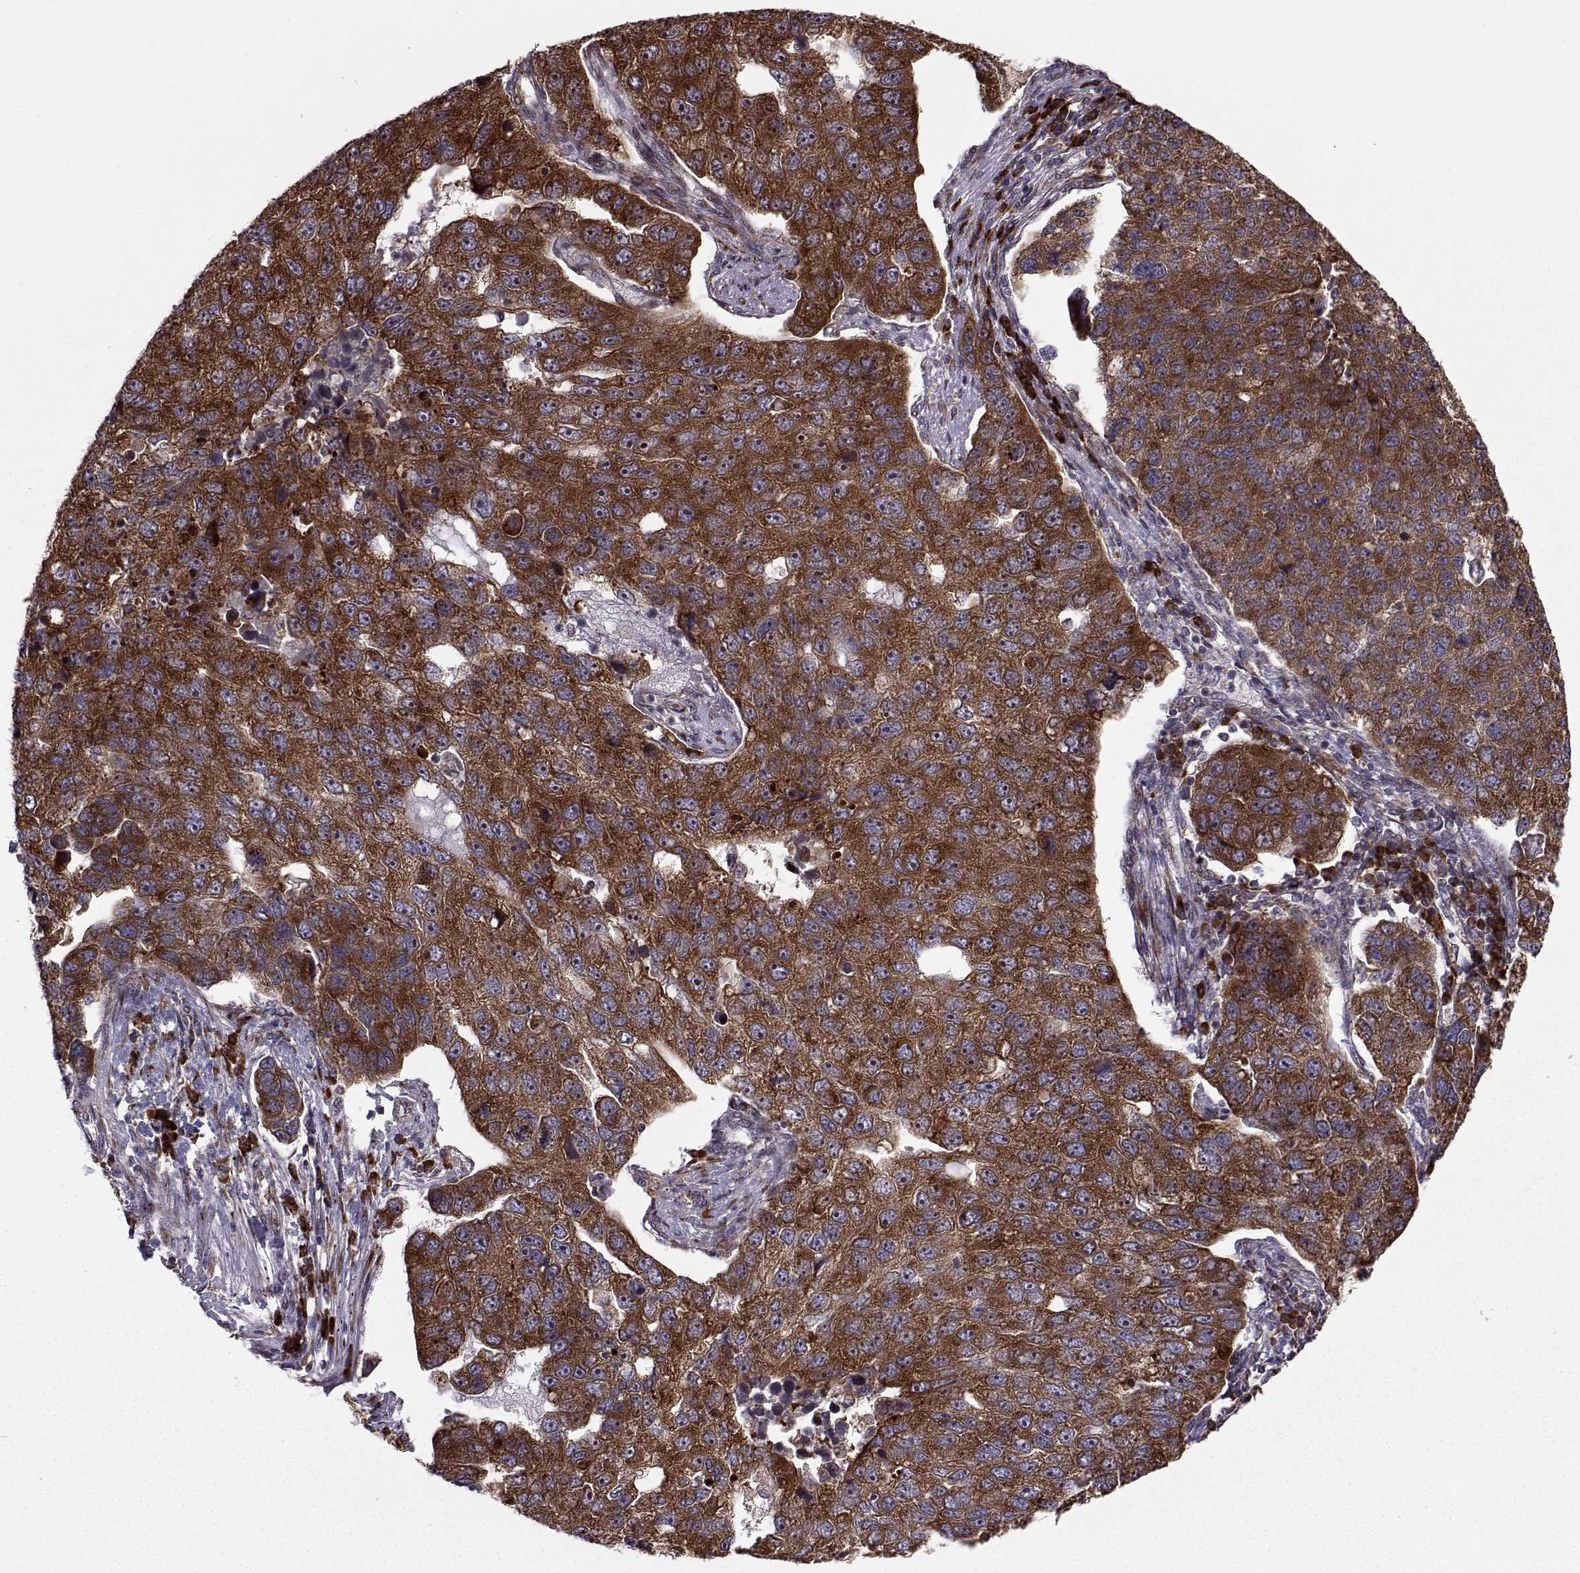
{"staining": {"intensity": "strong", "quantity": ">75%", "location": "cytoplasmic/membranous"}, "tissue": "pancreatic cancer", "cell_type": "Tumor cells", "image_type": "cancer", "snomed": [{"axis": "morphology", "description": "Adenocarcinoma, NOS"}, {"axis": "topography", "description": "Pancreas"}], "caption": "A high amount of strong cytoplasmic/membranous expression is identified in approximately >75% of tumor cells in adenocarcinoma (pancreatic) tissue.", "gene": "RPL31", "patient": {"sex": "female", "age": 61}}